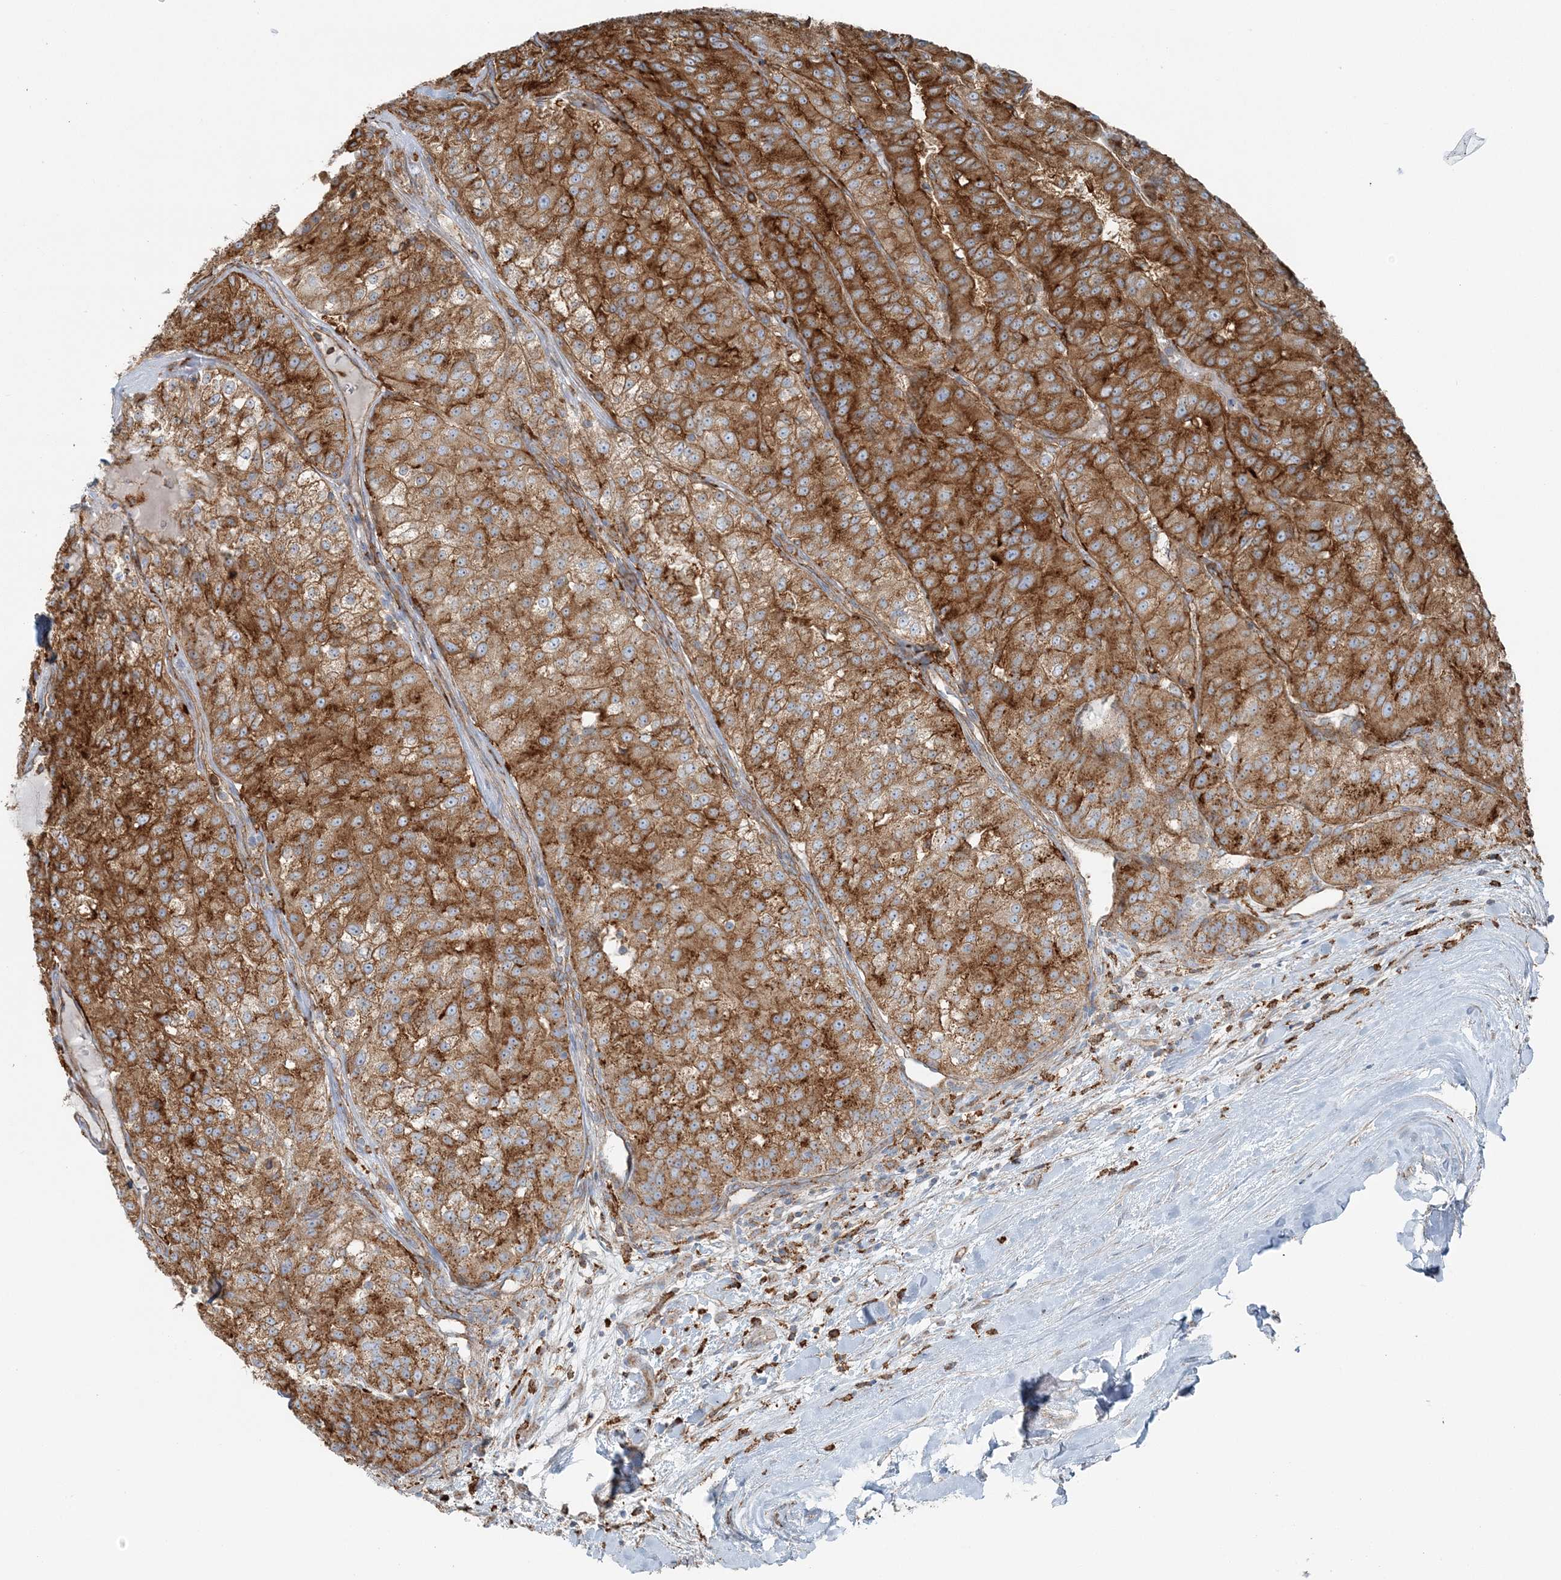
{"staining": {"intensity": "strong", "quantity": ">75%", "location": "cytoplasmic/membranous"}, "tissue": "renal cancer", "cell_type": "Tumor cells", "image_type": "cancer", "snomed": [{"axis": "morphology", "description": "Adenocarcinoma, NOS"}, {"axis": "topography", "description": "Kidney"}], "caption": "Immunohistochemical staining of human renal cancer (adenocarcinoma) demonstrates high levels of strong cytoplasmic/membranous positivity in approximately >75% of tumor cells.", "gene": "SNX2", "patient": {"sex": "female", "age": 63}}